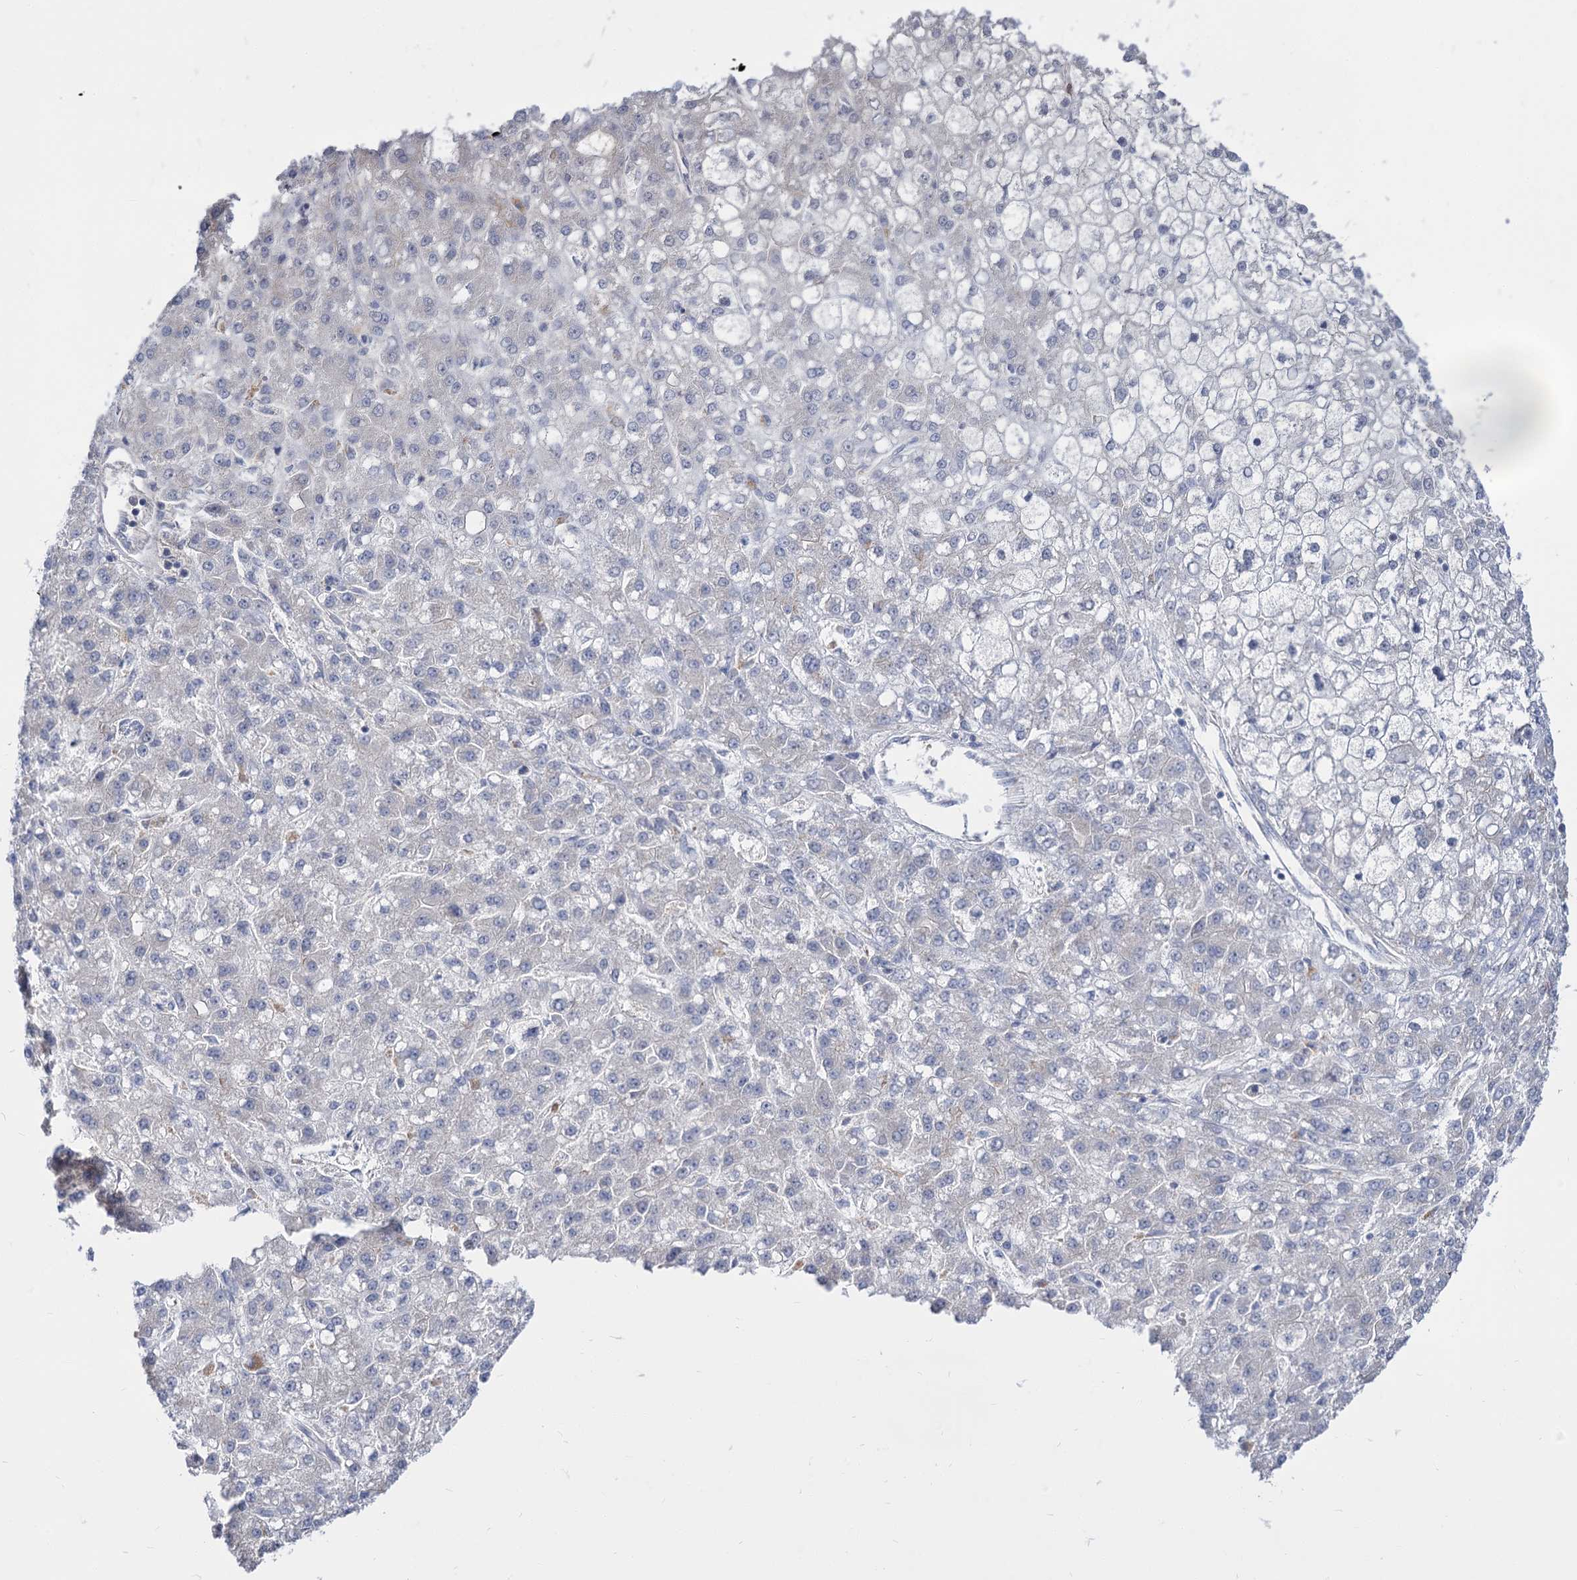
{"staining": {"intensity": "negative", "quantity": "none", "location": "none"}, "tissue": "liver cancer", "cell_type": "Tumor cells", "image_type": "cancer", "snomed": [{"axis": "morphology", "description": "Carcinoma, Hepatocellular, NOS"}, {"axis": "topography", "description": "Liver"}], "caption": "Immunohistochemistry image of human liver cancer (hepatocellular carcinoma) stained for a protein (brown), which demonstrates no positivity in tumor cells.", "gene": "NEK10", "patient": {"sex": "male", "age": 67}}